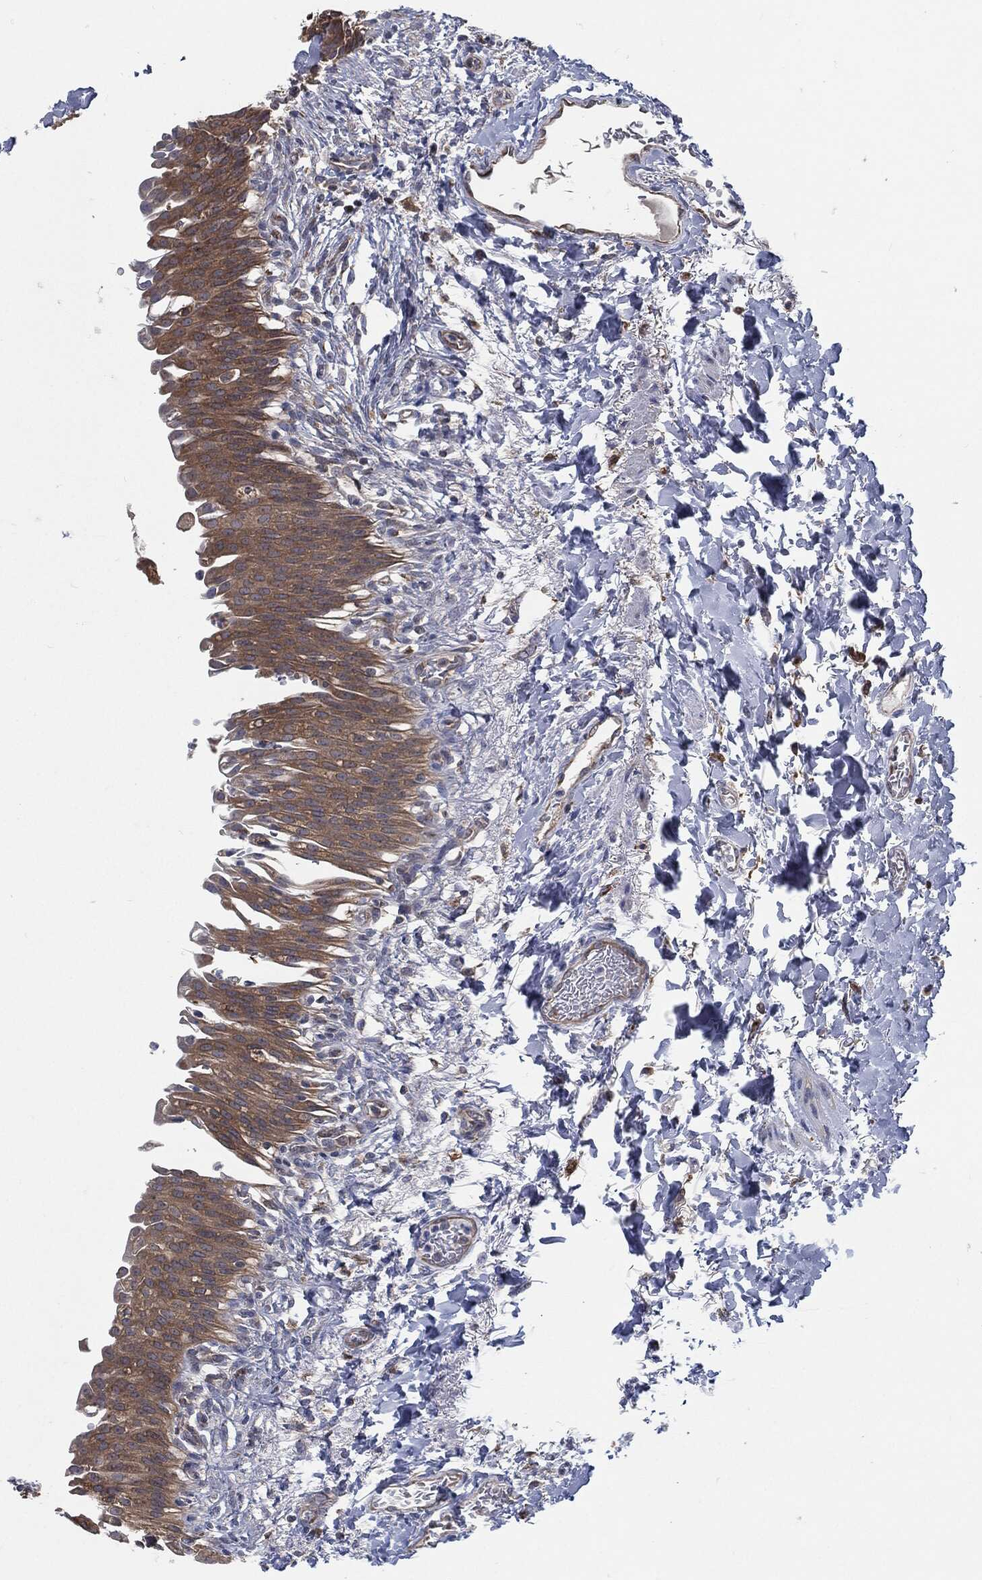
{"staining": {"intensity": "moderate", "quantity": ">75%", "location": "cytoplasmic/membranous"}, "tissue": "urinary bladder", "cell_type": "Urothelial cells", "image_type": "normal", "snomed": [{"axis": "morphology", "description": "Normal tissue, NOS"}, {"axis": "topography", "description": "Urinary bladder"}], "caption": "A photomicrograph of human urinary bladder stained for a protein reveals moderate cytoplasmic/membranous brown staining in urothelial cells.", "gene": "PRDX4", "patient": {"sex": "female", "age": 60}}